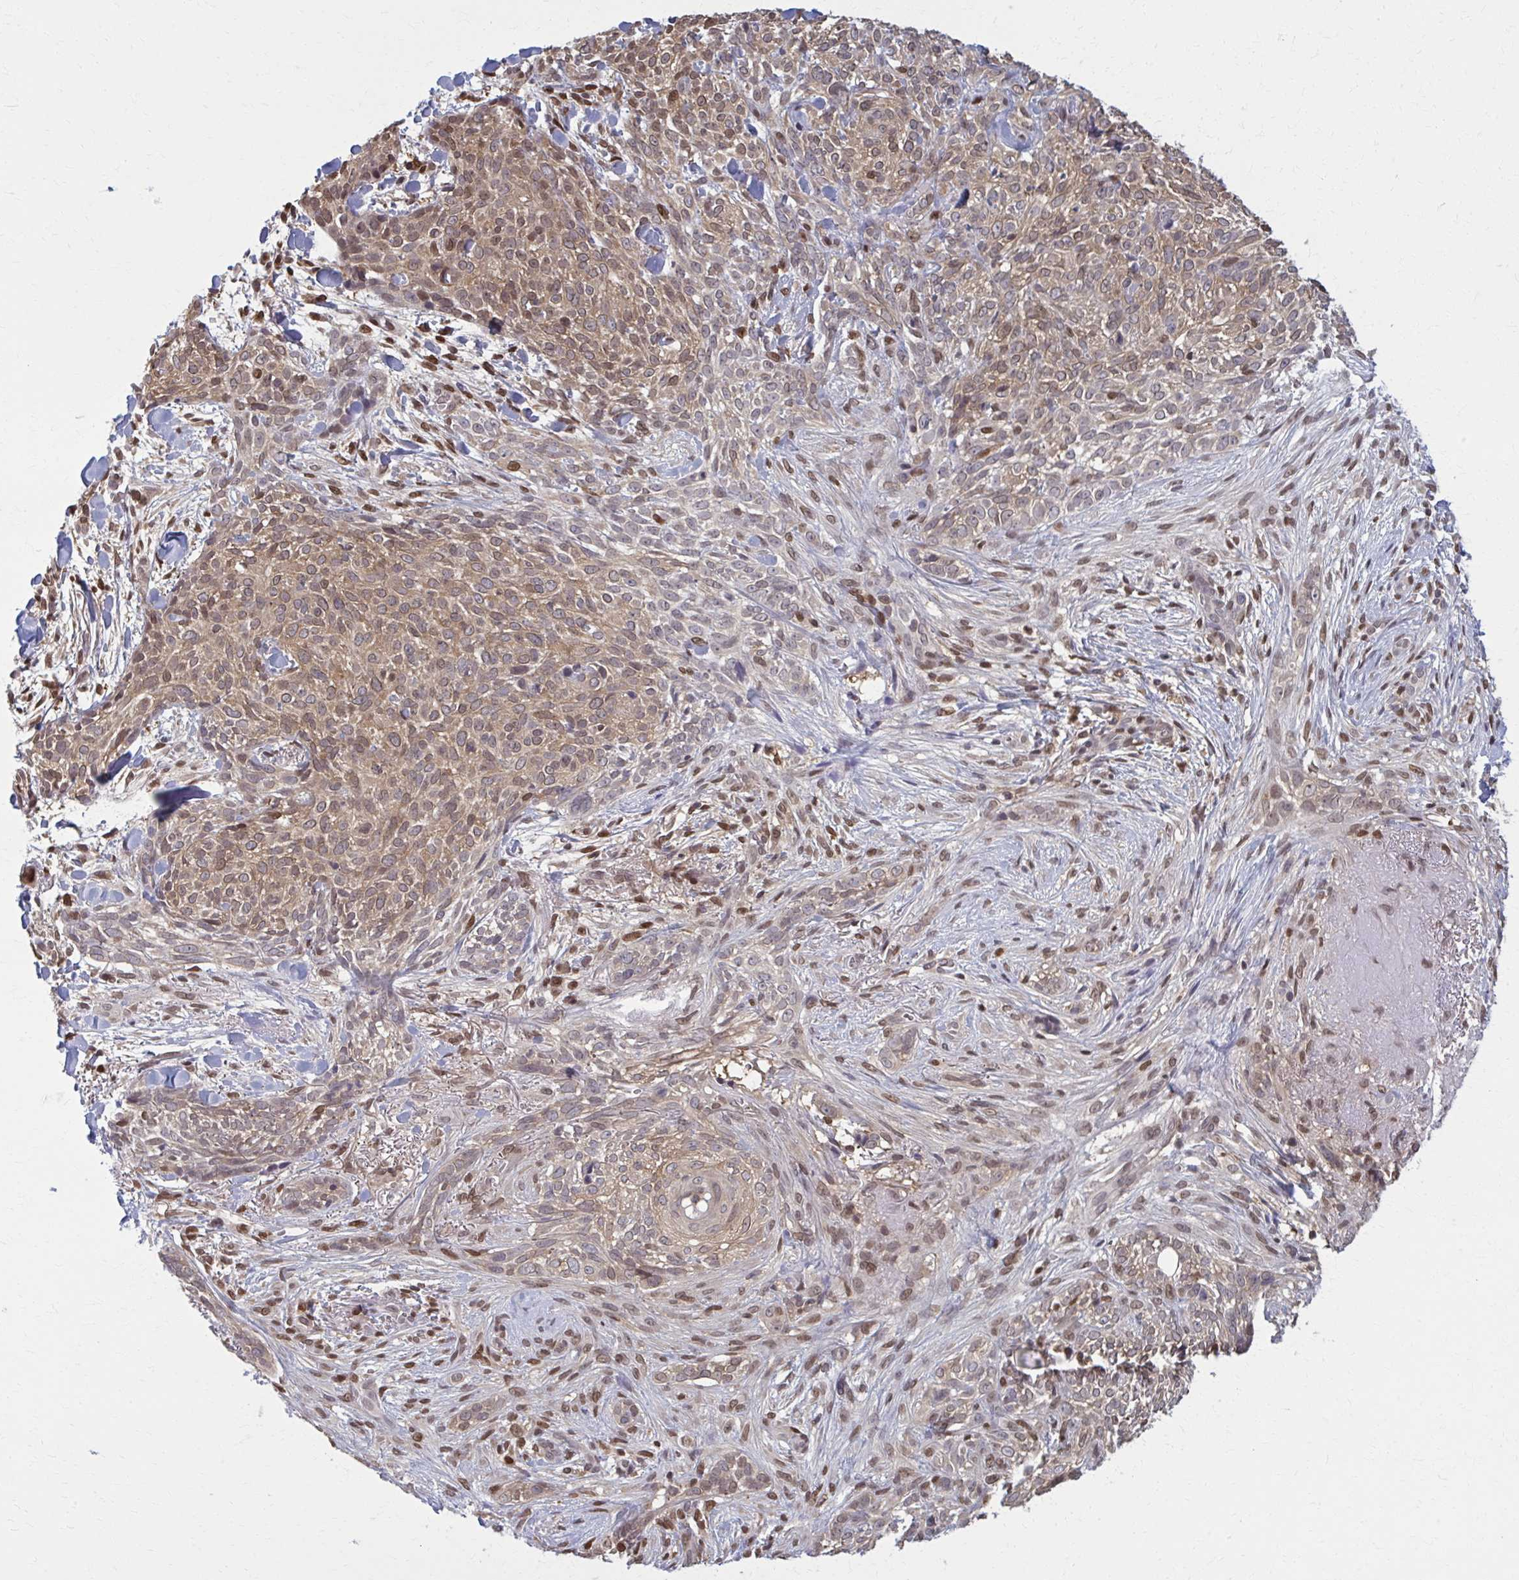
{"staining": {"intensity": "moderate", "quantity": ">75%", "location": "cytoplasmic/membranous,nuclear"}, "tissue": "skin cancer", "cell_type": "Tumor cells", "image_type": "cancer", "snomed": [{"axis": "morphology", "description": "Basal cell carcinoma"}, {"axis": "topography", "description": "Skin"}, {"axis": "topography", "description": "Skin of face"}], "caption": "IHC (DAB (3,3'-diaminobenzidine)) staining of basal cell carcinoma (skin) reveals moderate cytoplasmic/membranous and nuclear protein positivity in about >75% of tumor cells.", "gene": "MDH1", "patient": {"sex": "female", "age": 90}}